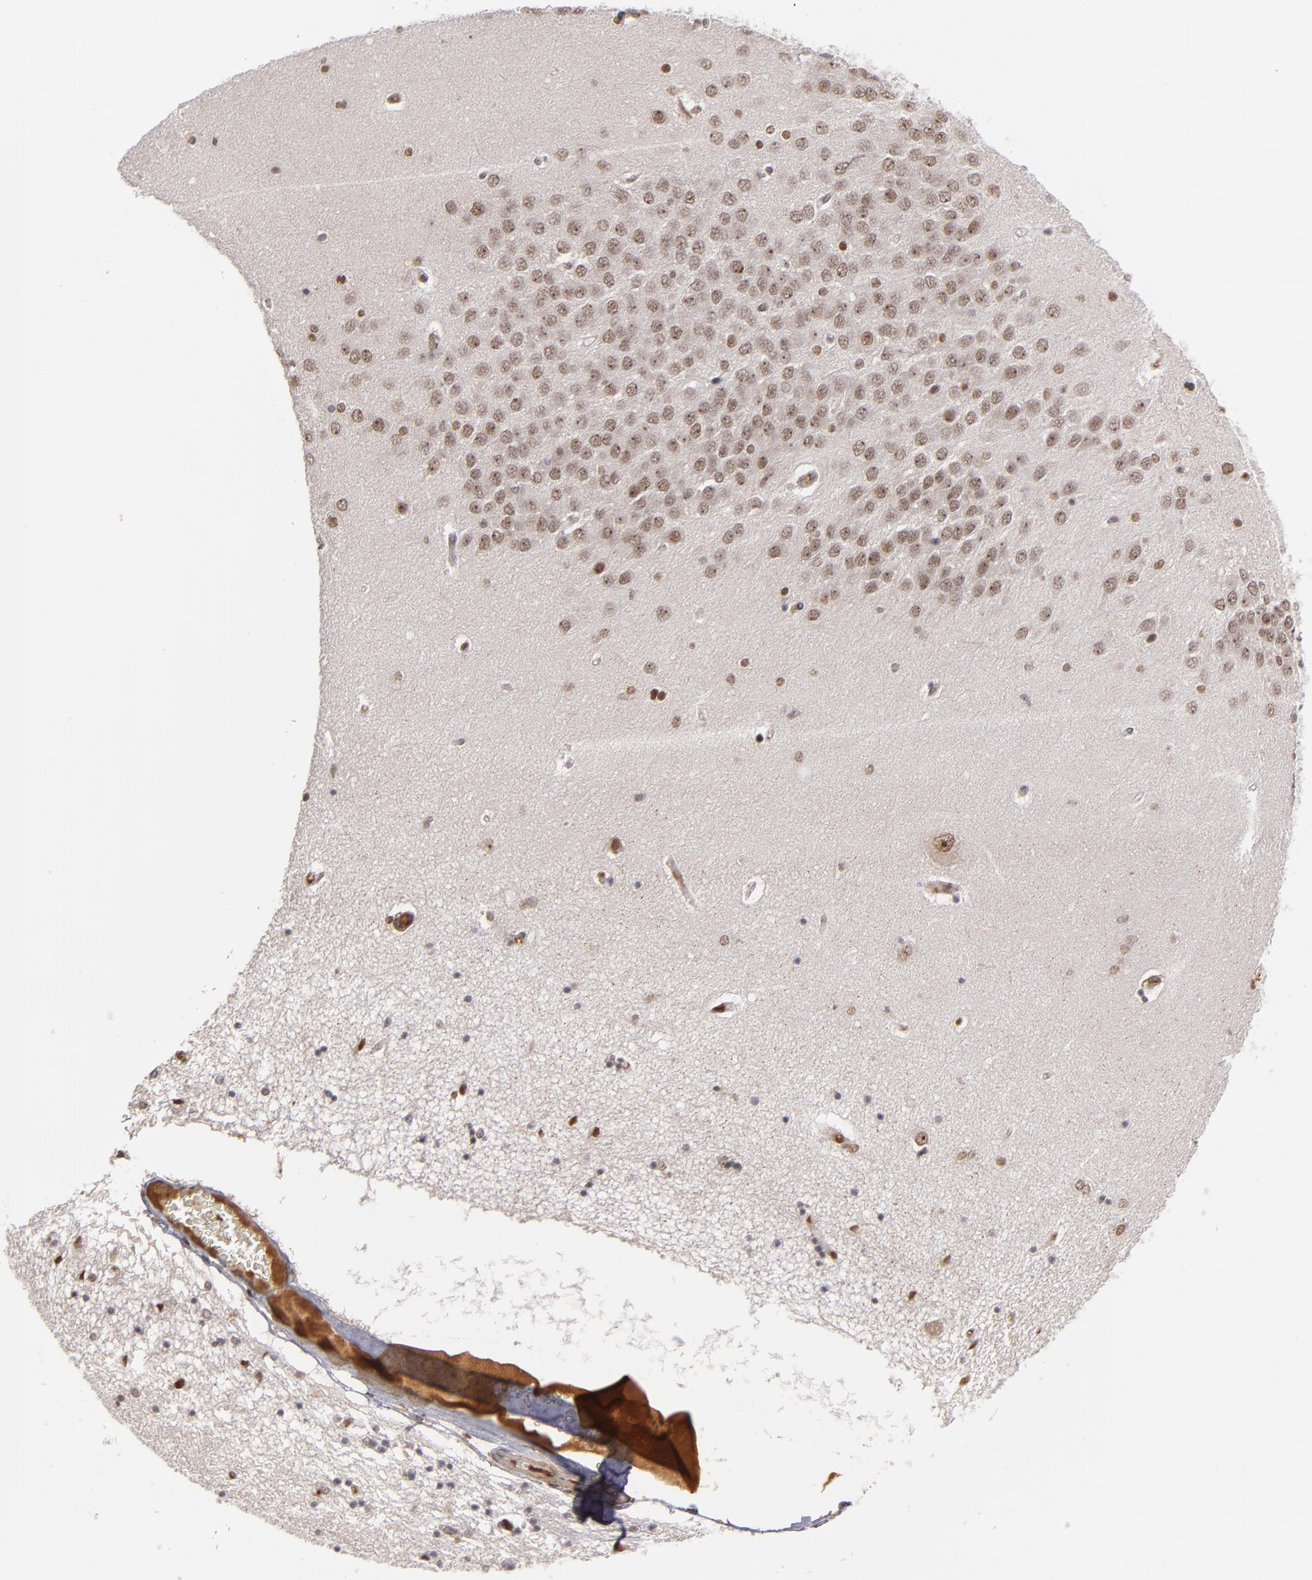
{"staining": {"intensity": "weak", "quantity": "25%-75%", "location": "nuclear"}, "tissue": "hippocampus", "cell_type": "Glial cells", "image_type": "normal", "snomed": [{"axis": "morphology", "description": "Normal tissue, NOS"}, {"axis": "topography", "description": "Hippocampus"}], "caption": "Unremarkable hippocampus was stained to show a protein in brown. There is low levels of weak nuclear staining in approximately 25%-75% of glial cells.", "gene": "ZNF234", "patient": {"sex": "female", "age": 54}}